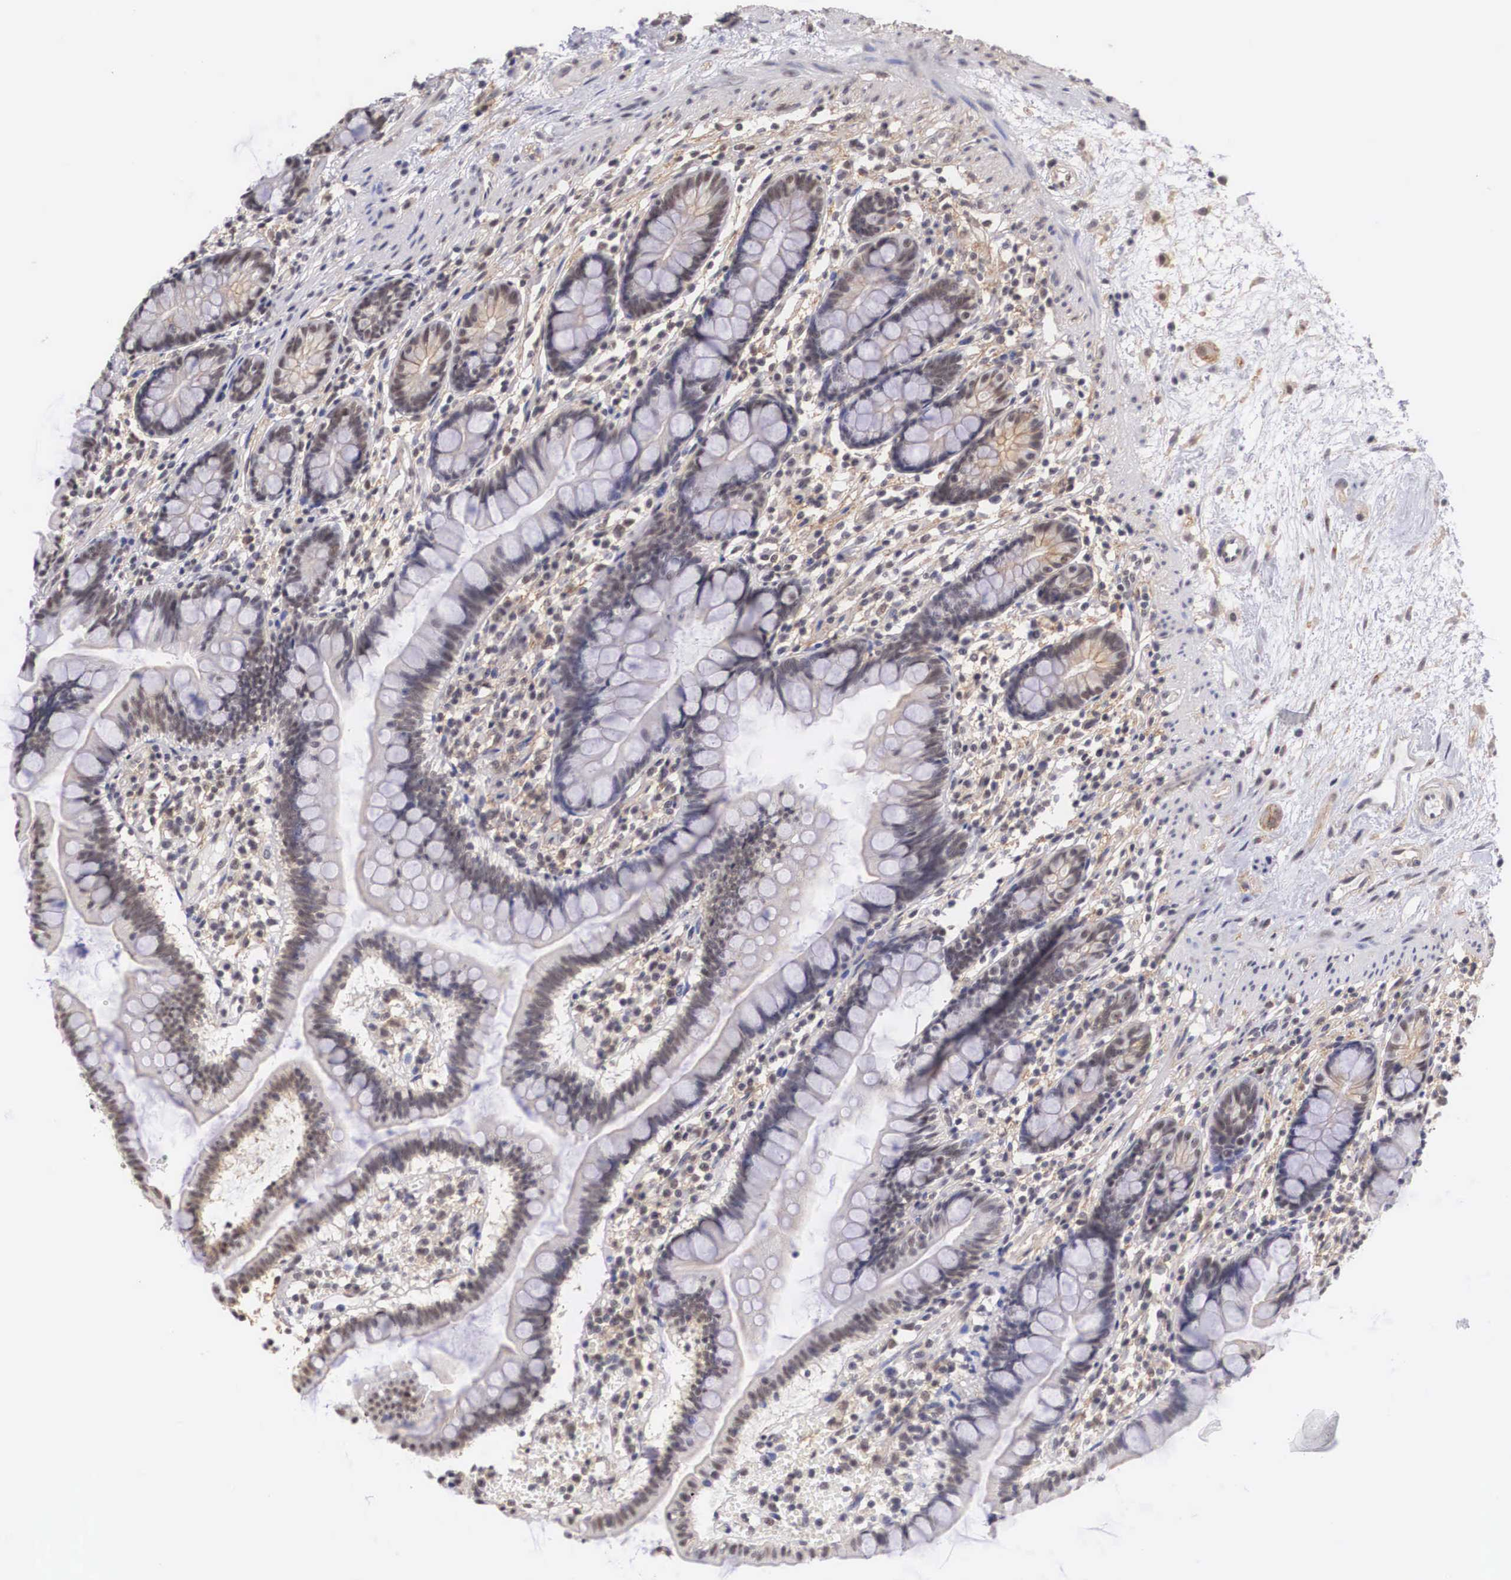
{"staining": {"intensity": "weak", "quantity": "<25%", "location": "nuclear"}, "tissue": "small intestine", "cell_type": "Glandular cells", "image_type": "normal", "snomed": [{"axis": "morphology", "description": "Normal tissue, NOS"}, {"axis": "topography", "description": "Small intestine"}], "caption": "DAB immunohistochemical staining of unremarkable human small intestine shows no significant staining in glandular cells.", "gene": "NR4A2", "patient": {"sex": "female", "age": 51}}